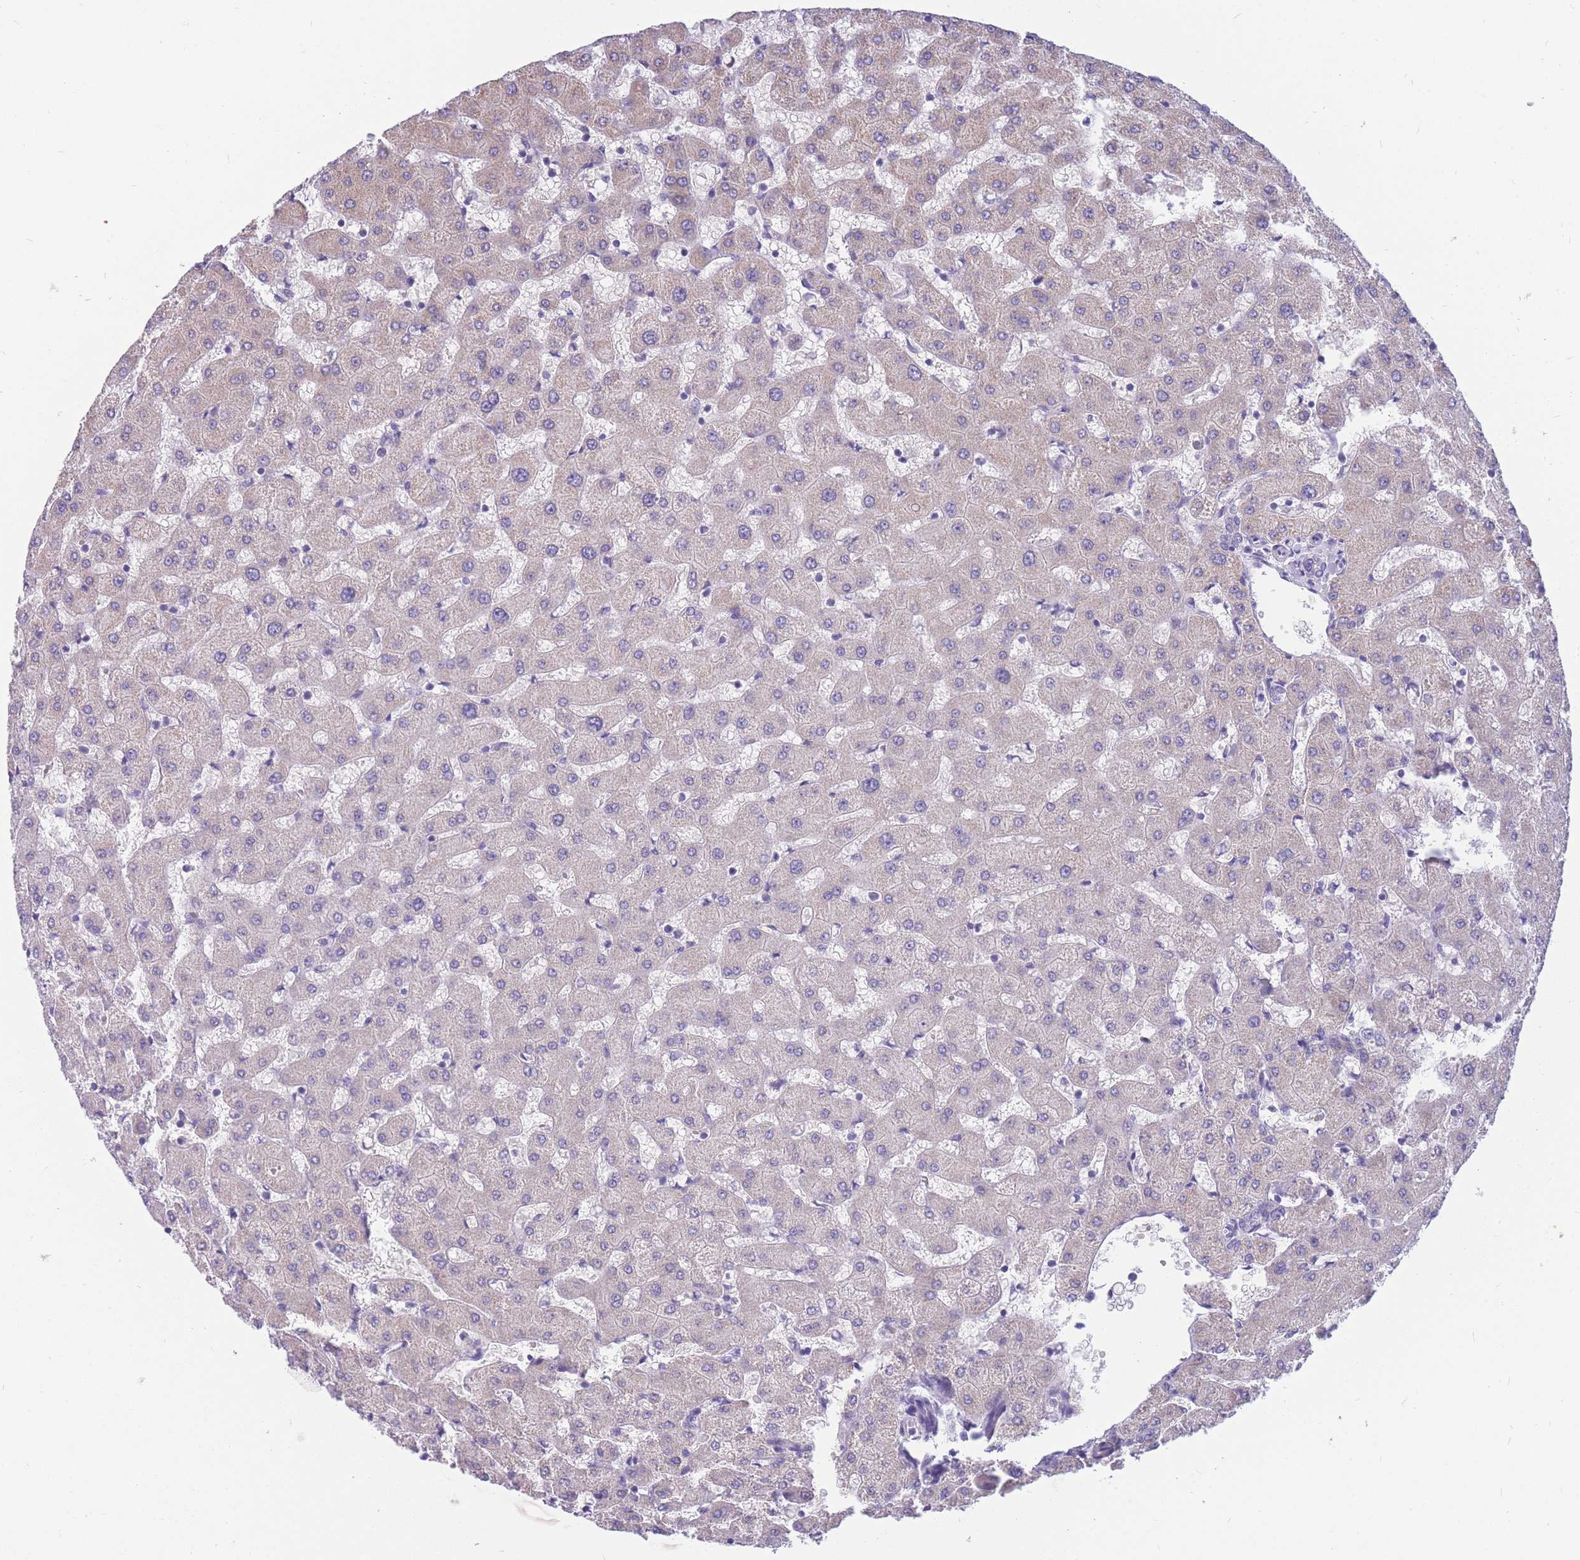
{"staining": {"intensity": "negative", "quantity": "none", "location": "none"}, "tissue": "liver", "cell_type": "Cholangiocytes", "image_type": "normal", "snomed": [{"axis": "morphology", "description": "Normal tissue, NOS"}, {"axis": "topography", "description": "Liver"}], "caption": "This is an IHC micrograph of unremarkable human liver. There is no expression in cholangiocytes.", "gene": "DHRS11", "patient": {"sex": "female", "age": 63}}